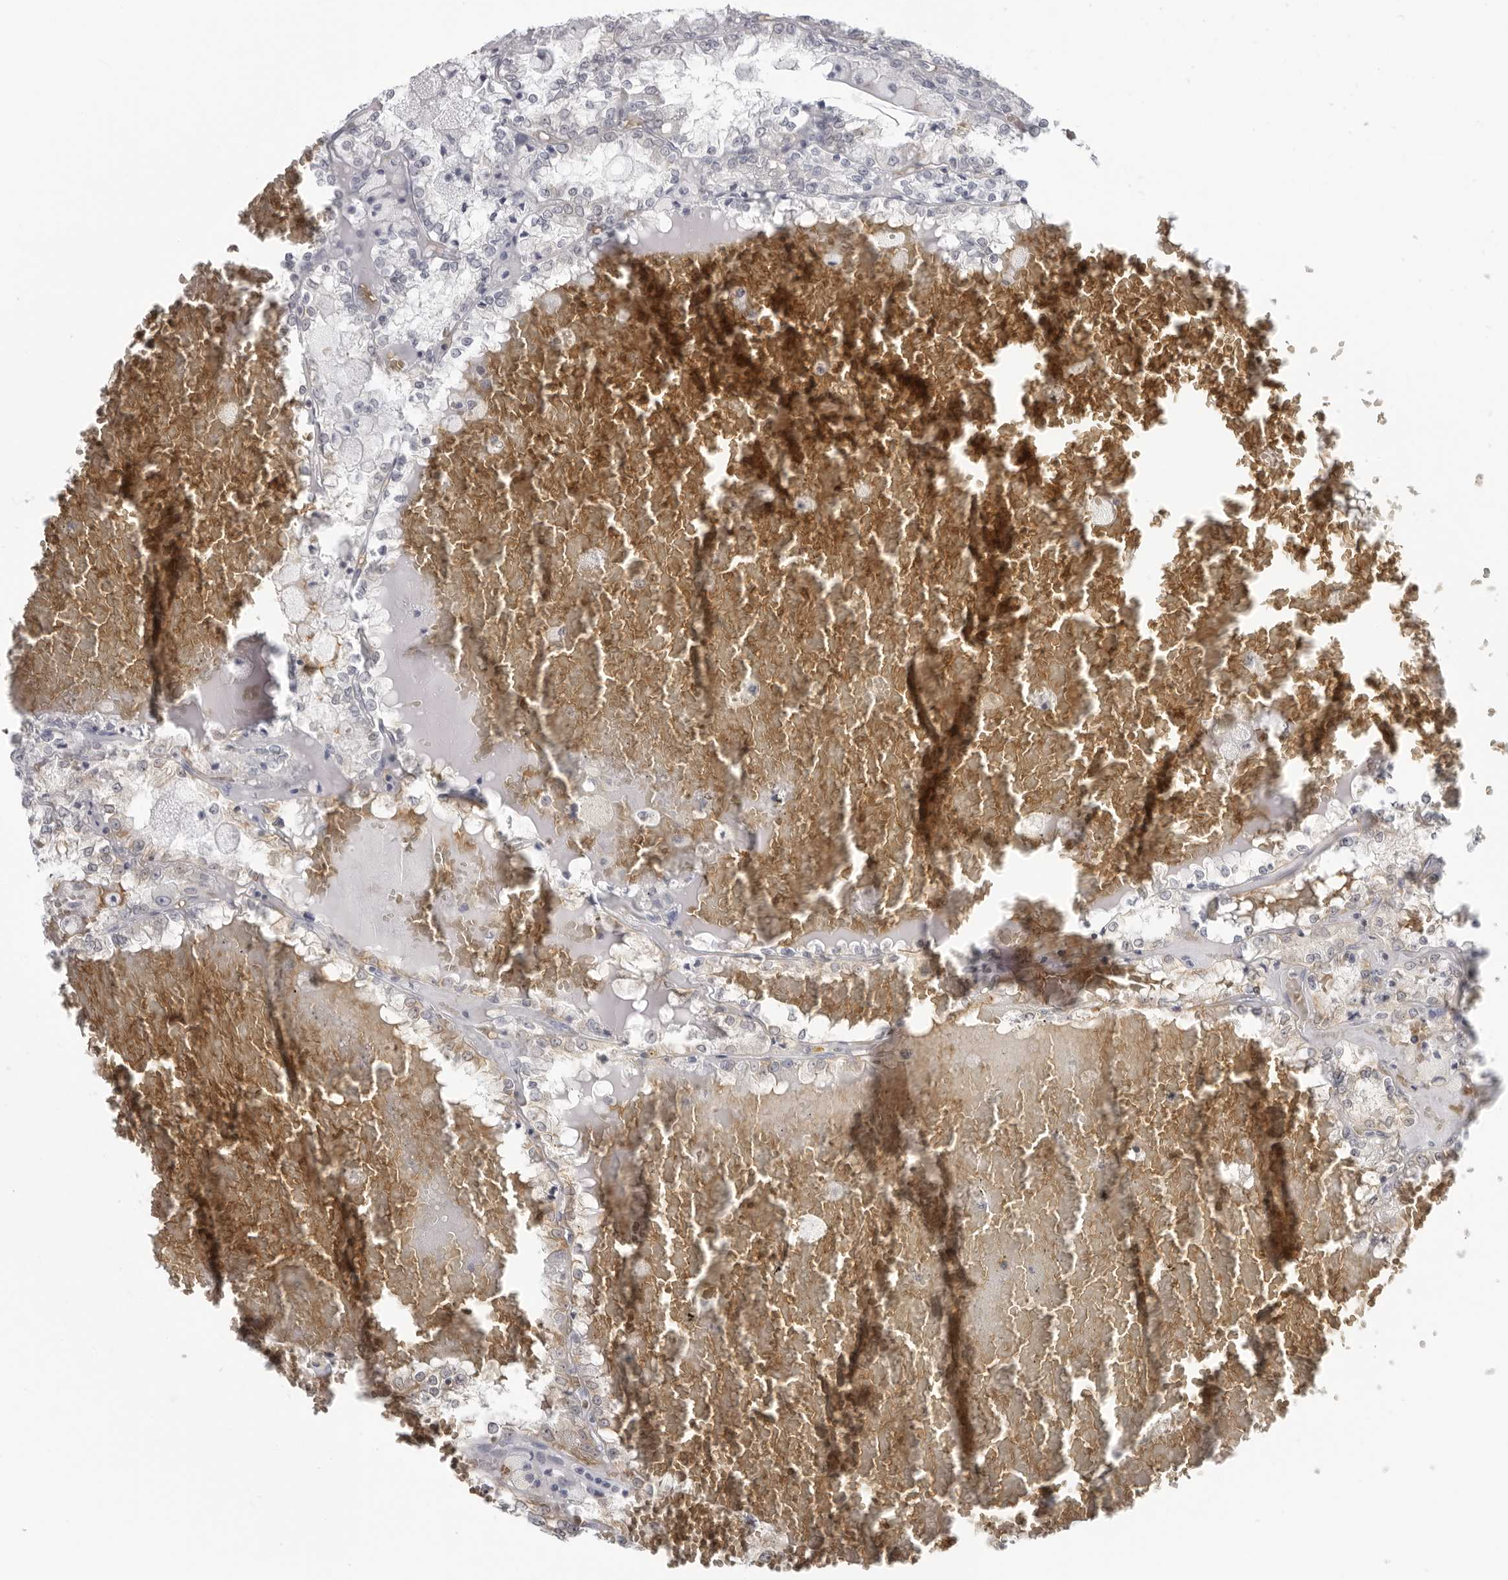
{"staining": {"intensity": "negative", "quantity": "none", "location": "none"}, "tissue": "renal cancer", "cell_type": "Tumor cells", "image_type": "cancer", "snomed": [{"axis": "morphology", "description": "Adenocarcinoma, NOS"}, {"axis": "topography", "description": "Kidney"}], "caption": "Image shows no significant protein positivity in tumor cells of adenocarcinoma (renal).", "gene": "EPB41", "patient": {"sex": "female", "age": 56}}